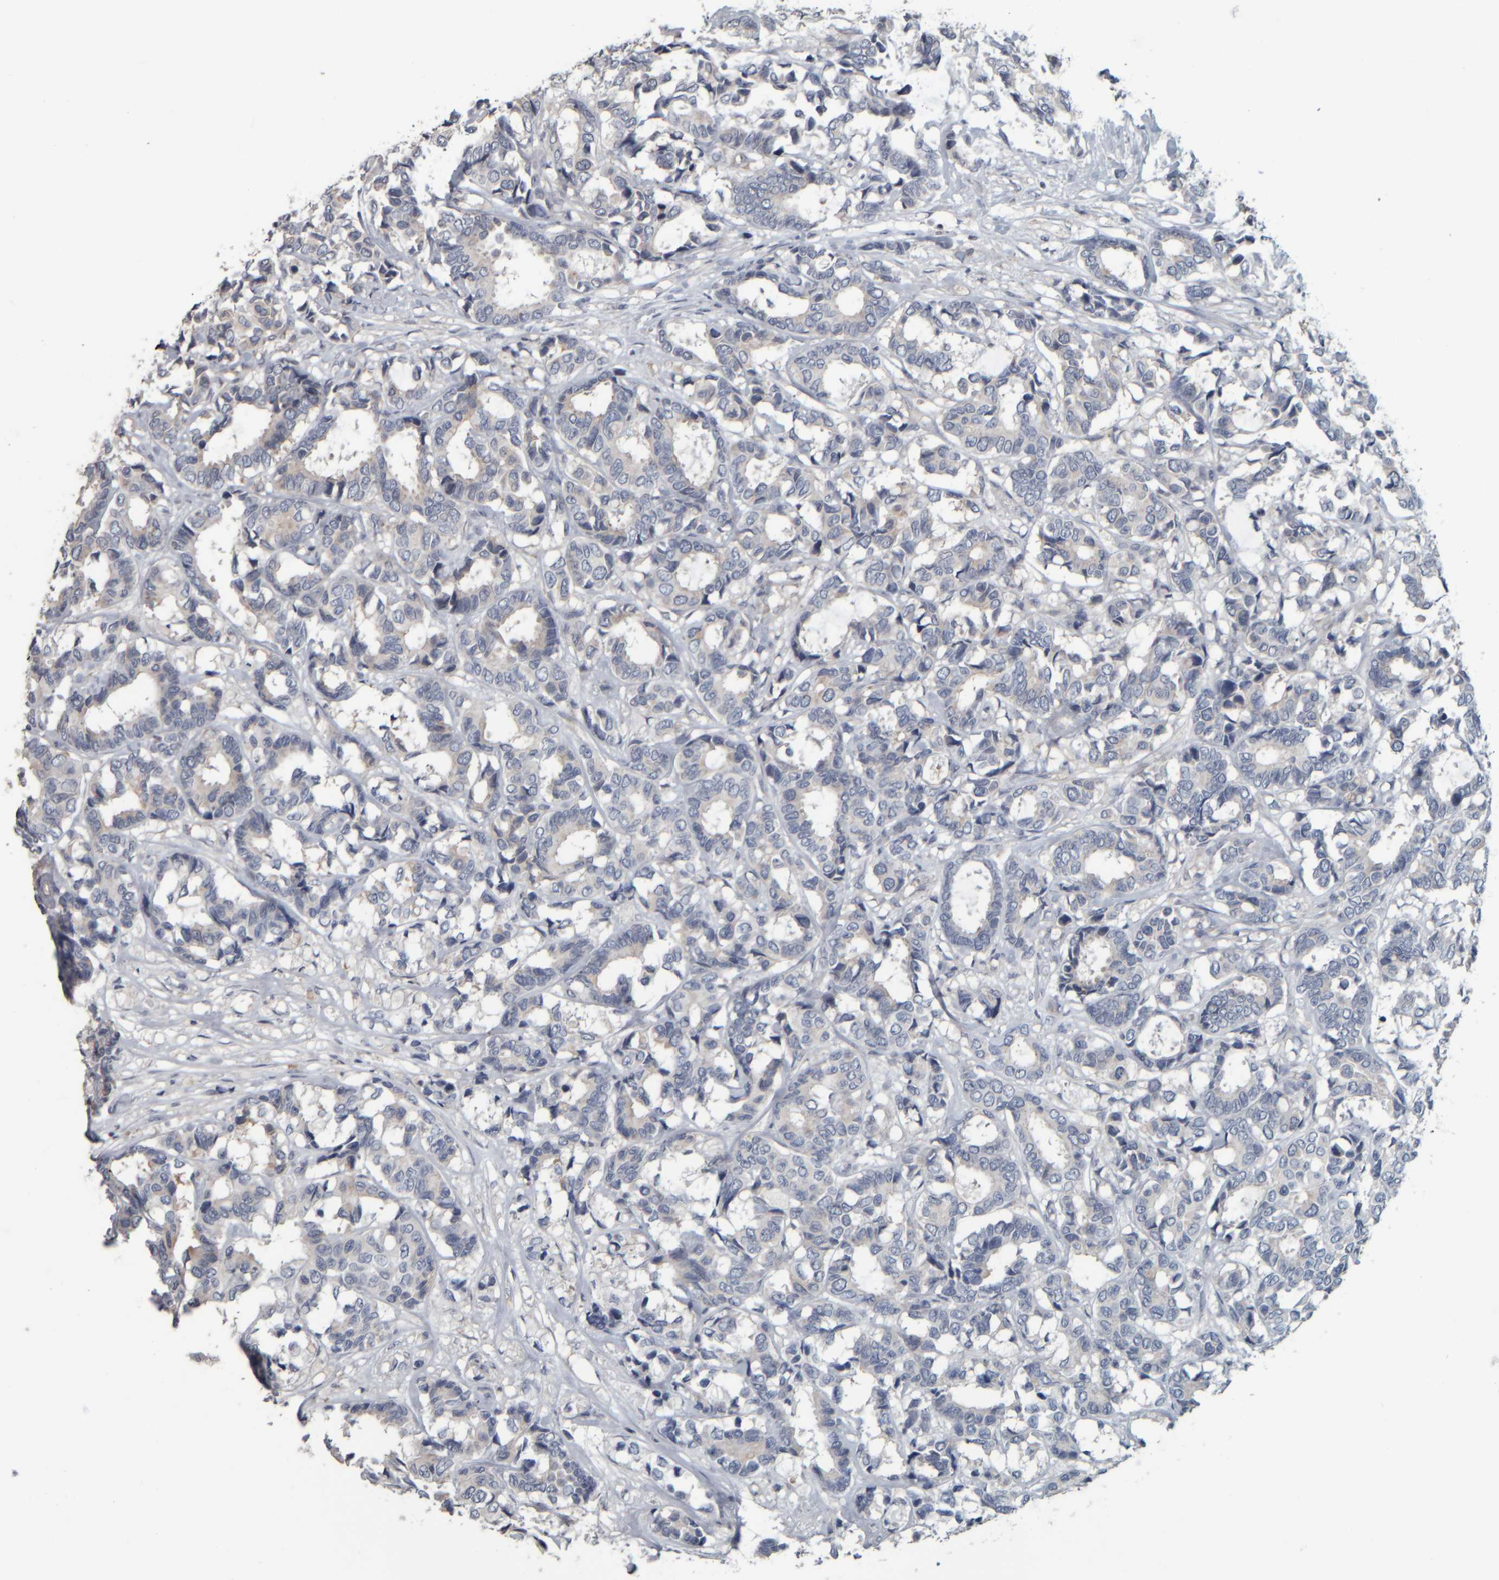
{"staining": {"intensity": "moderate", "quantity": "<25%", "location": "cytoplasmic/membranous"}, "tissue": "breast cancer", "cell_type": "Tumor cells", "image_type": "cancer", "snomed": [{"axis": "morphology", "description": "Duct carcinoma"}, {"axis": "topography", "description": "Breast"}], "caption": "Protein expression analysis of human breast invasive ductal carcinoma reveals moderate cytoplasmic/membranous staining in about <25% of tumor cells. (DAB IHC, brown staining for protein, blue staining for nuclei).", "gene": "CAVIN4", "patient": {"sex": "female", "age": 87}}